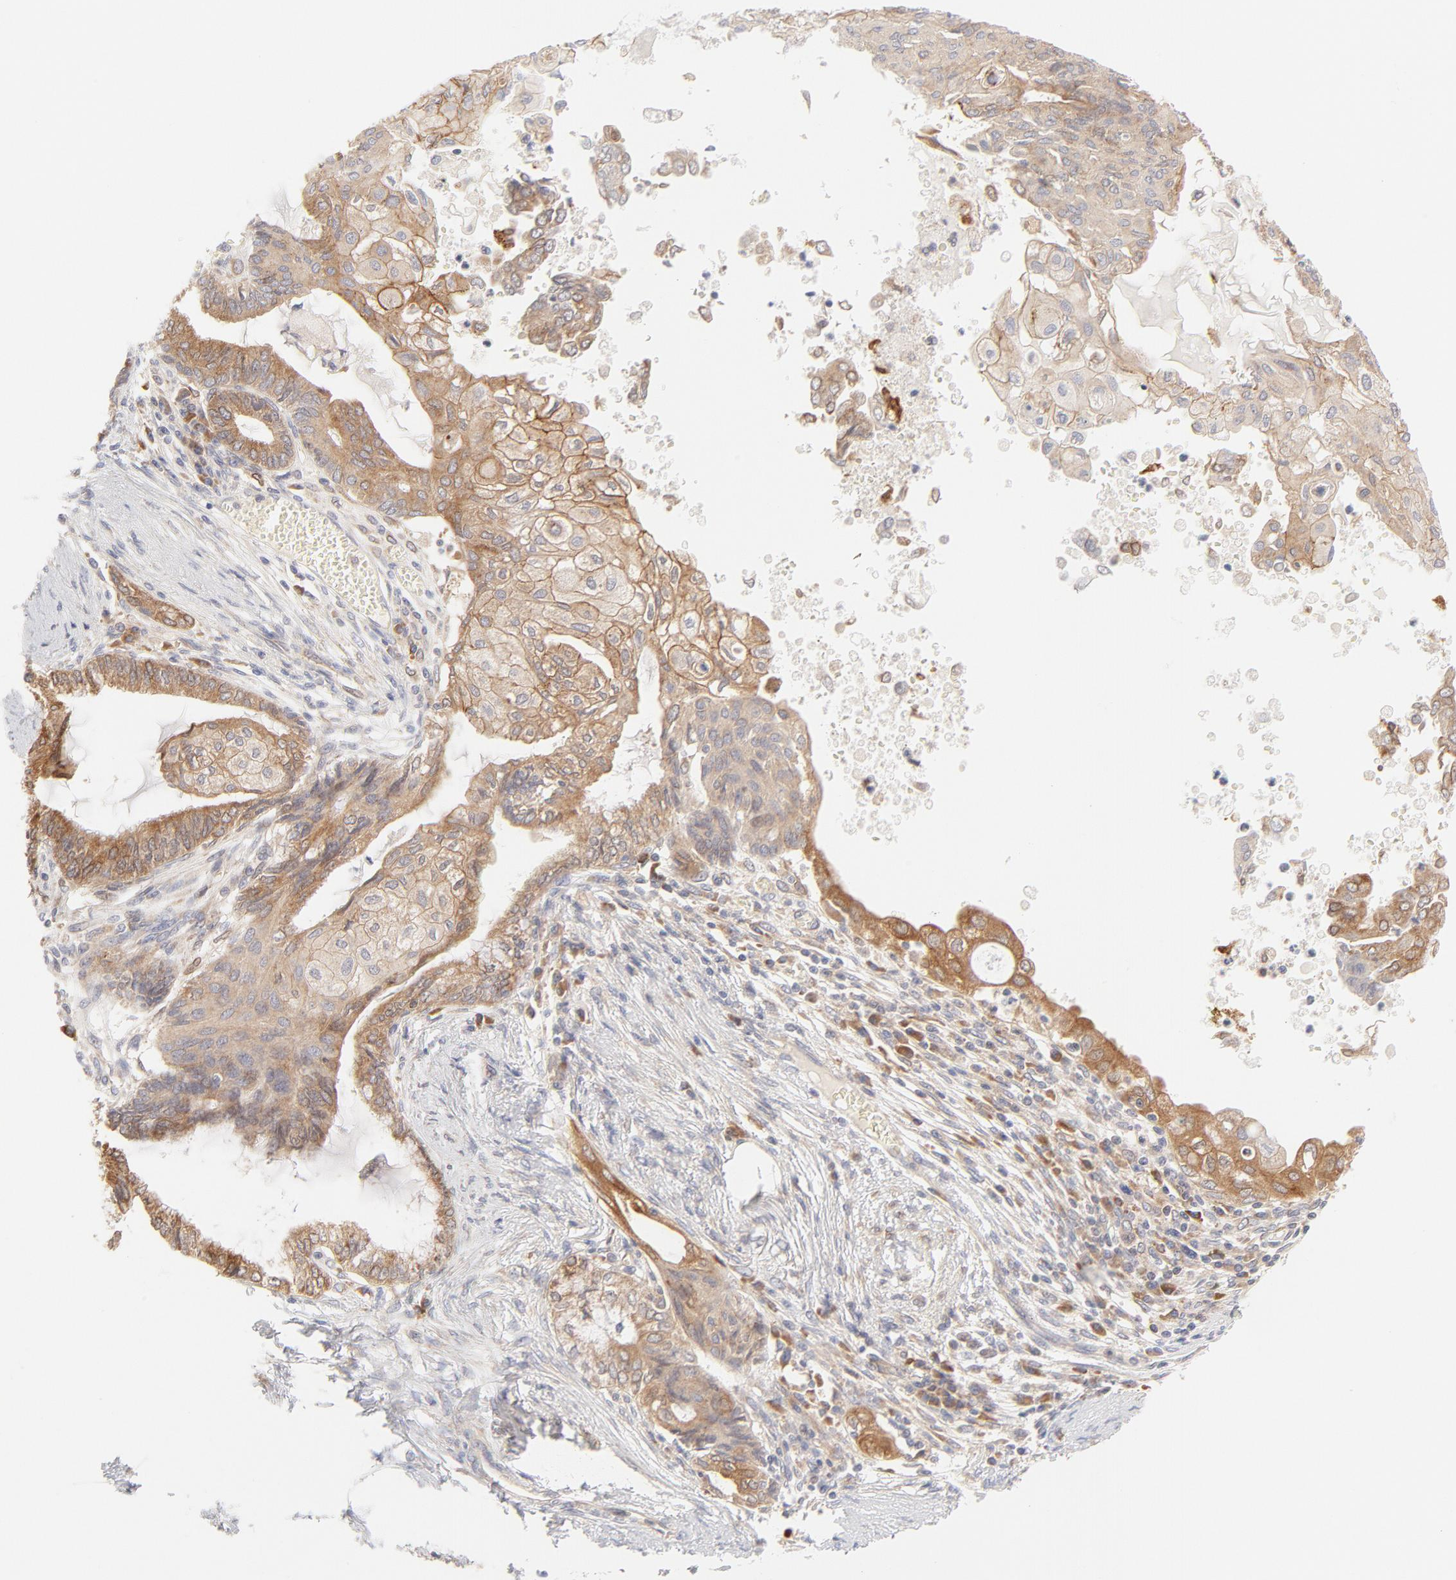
{"staining": {"intensity": "moderate", "quantity": ">75%", "location": "cytoplasmic/membranous"}, "tissue": "endometrial cancer", "cell_type": "Tumor cells", "image_type": "cancer", "snomed": [{"axis": "morphology", "description": "Adenocarcinoma, NOS"}, {"axis": "topography", "description": "Endometrium"}], "caption": "High-power microscopy captured an immunohistochemistry (IHC) photomicrograph of endometrial cancer (adenocarcinoma), revealing moderate cytoplasmic/membranous expression in approximately >75% of tumor cells.", "gene": "RPS6KA1", "patient": {"sex": "female", "age": 79}}